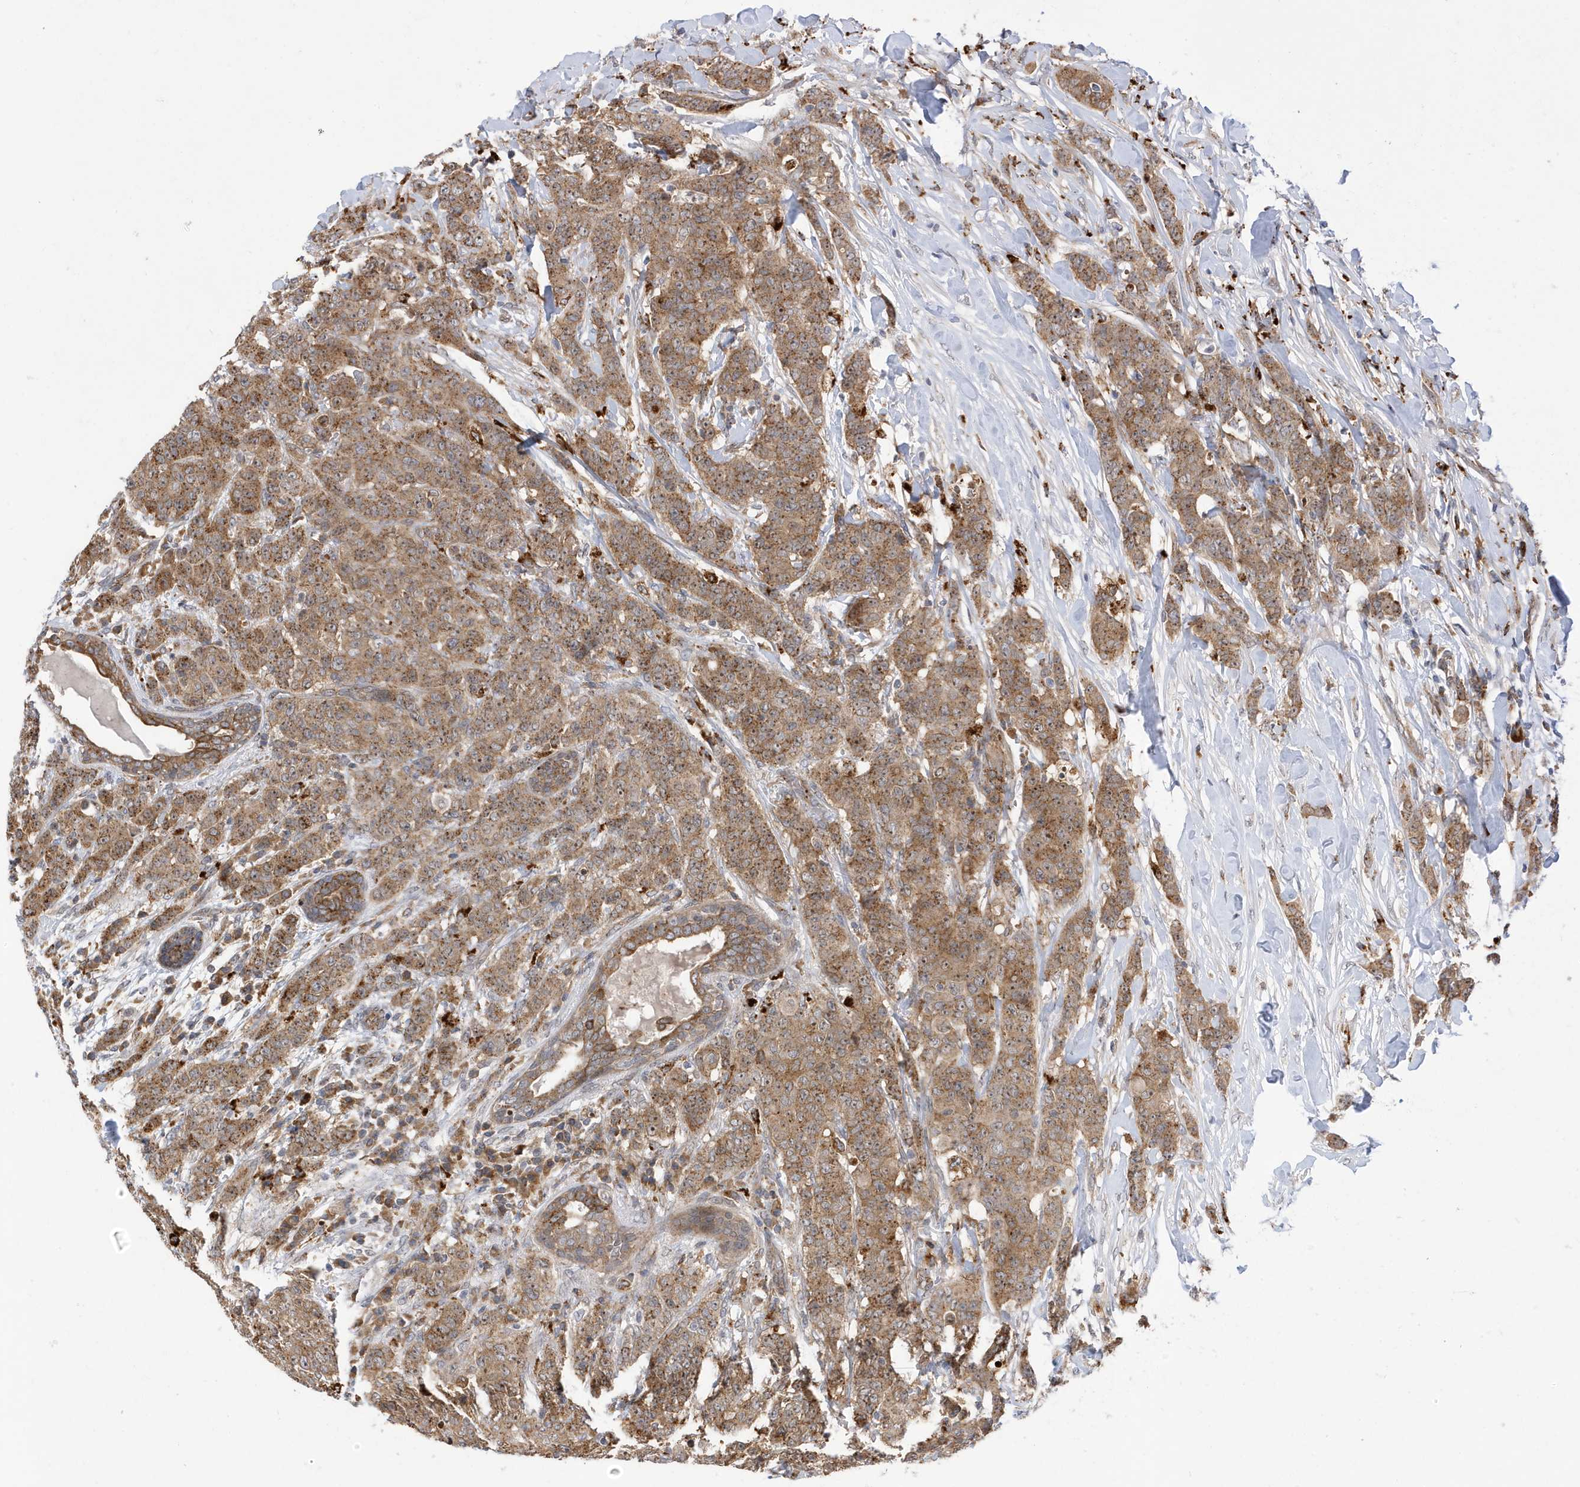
{"staining": {"intensity": "moderate", "quantity": ">75%", "location": "cytoplasmic/membranous"}, "tissue": "breast cancer", "cell_type": "Tumor cells", "image_type": "cancer", "snomed": [{"axis": "morphology", "description": "Duct carcinoma"}, {"axis": "topography", "description": "Breast"}], "caption": "There is medium levels of moderate cytoplasmic/membranous expression in tumor cells of breast infiltrating ductal carcinoma, as demonstrated by immunohistochemical staining (brown color).", "gene": "ZNF507", "patient": {"sex": "female", "age": 40}}